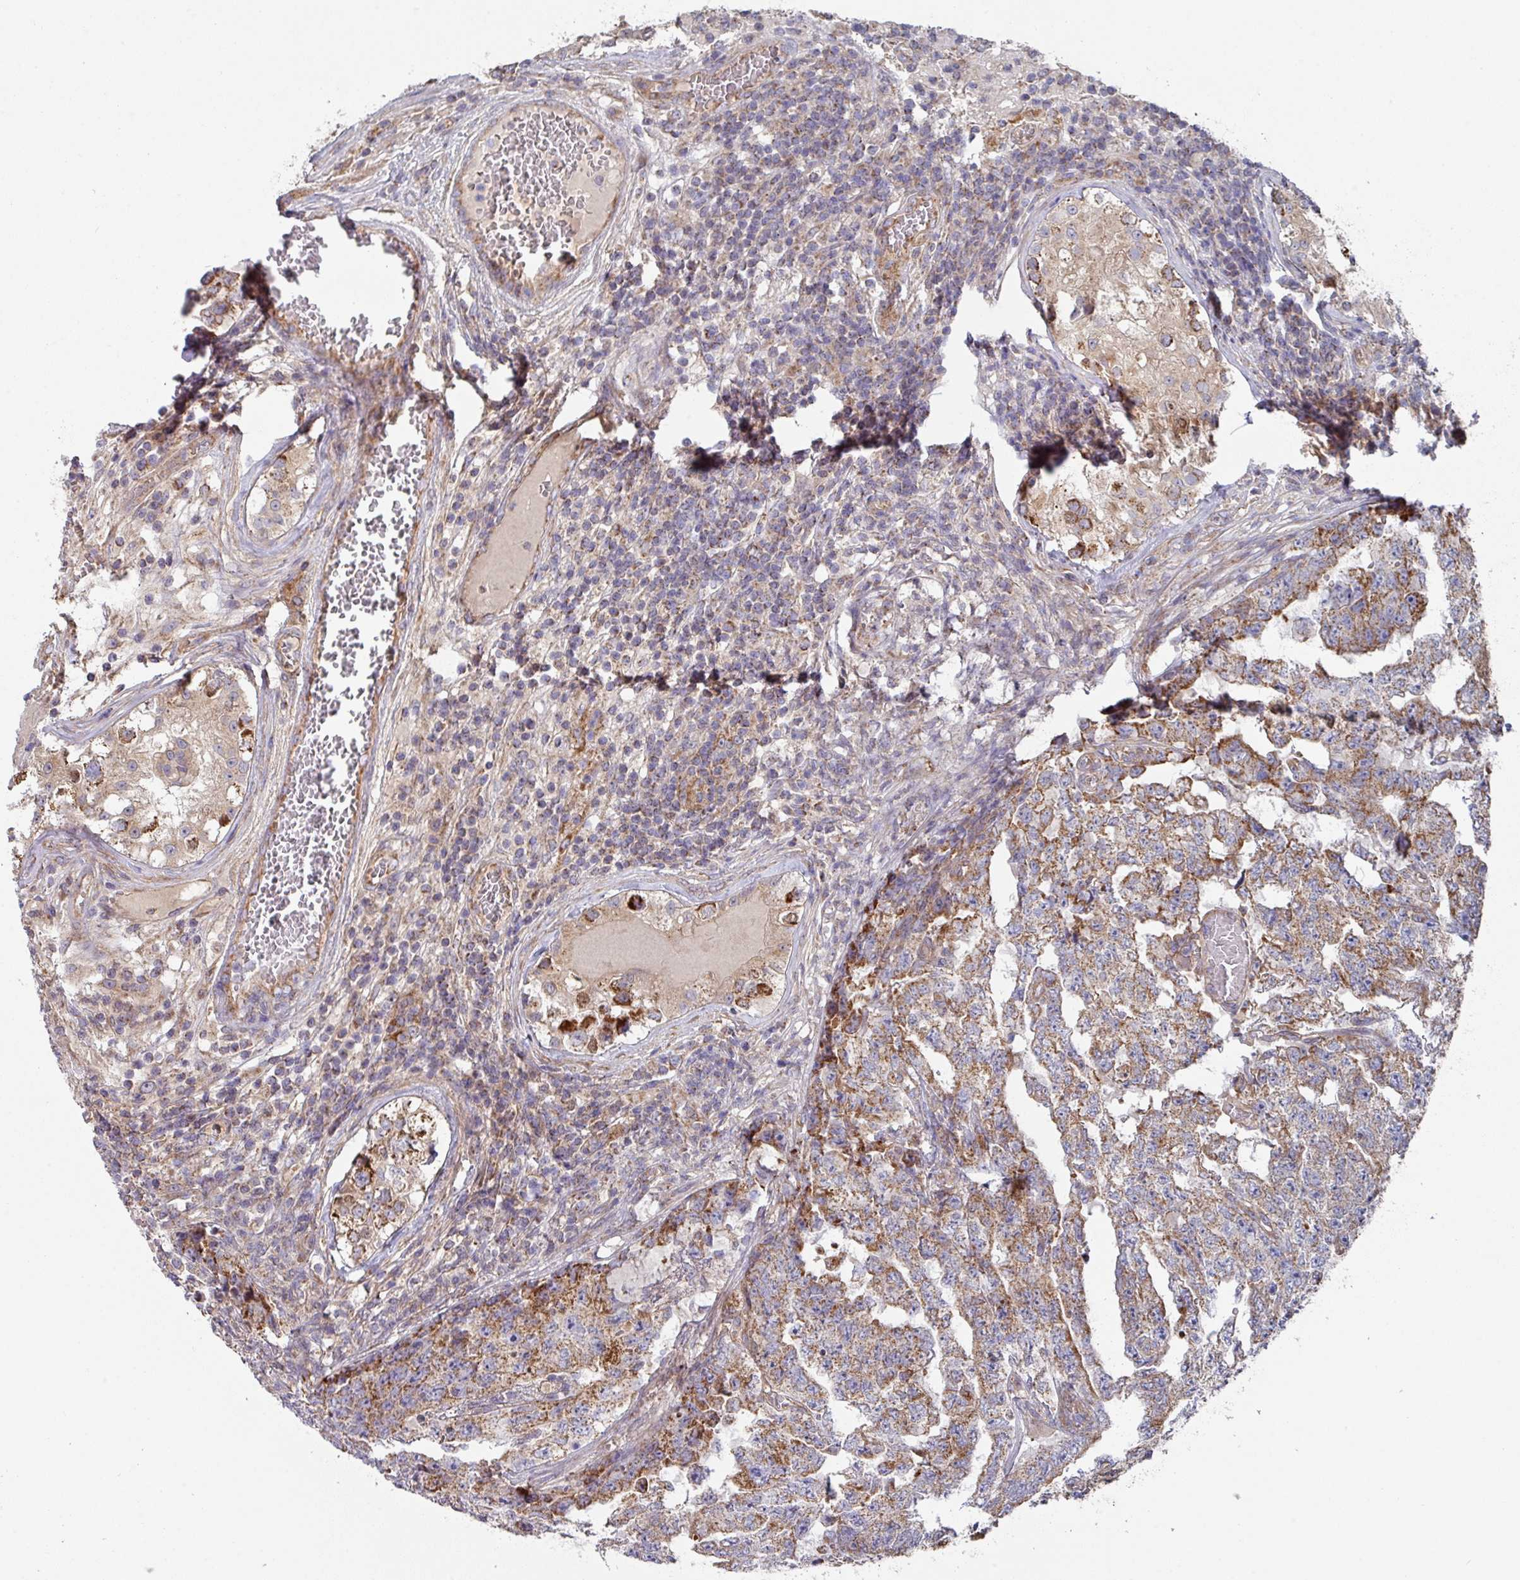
{"staining": {"intensity": "moderate", "quantity": ">75%", "location": "cytoplasmic/membranous"}, "tissue": "testis cancer", "cell_type": "Tumor cells", "image_type": "cancer", "snomed": [{"axis": "morphology", "description": "Carcinoma, Embryonal, NOS"}, {"axis": "topography", "description": "Testis"}], "caption": "Protein analysis of embryonal carcinoma (testis) tissue demonstrates moderate cytoplasmic/membranous staining in about >75% of tumor cells.", "gene": "DCAF12L2", "patient": {"sex": "male", "age": 25}}